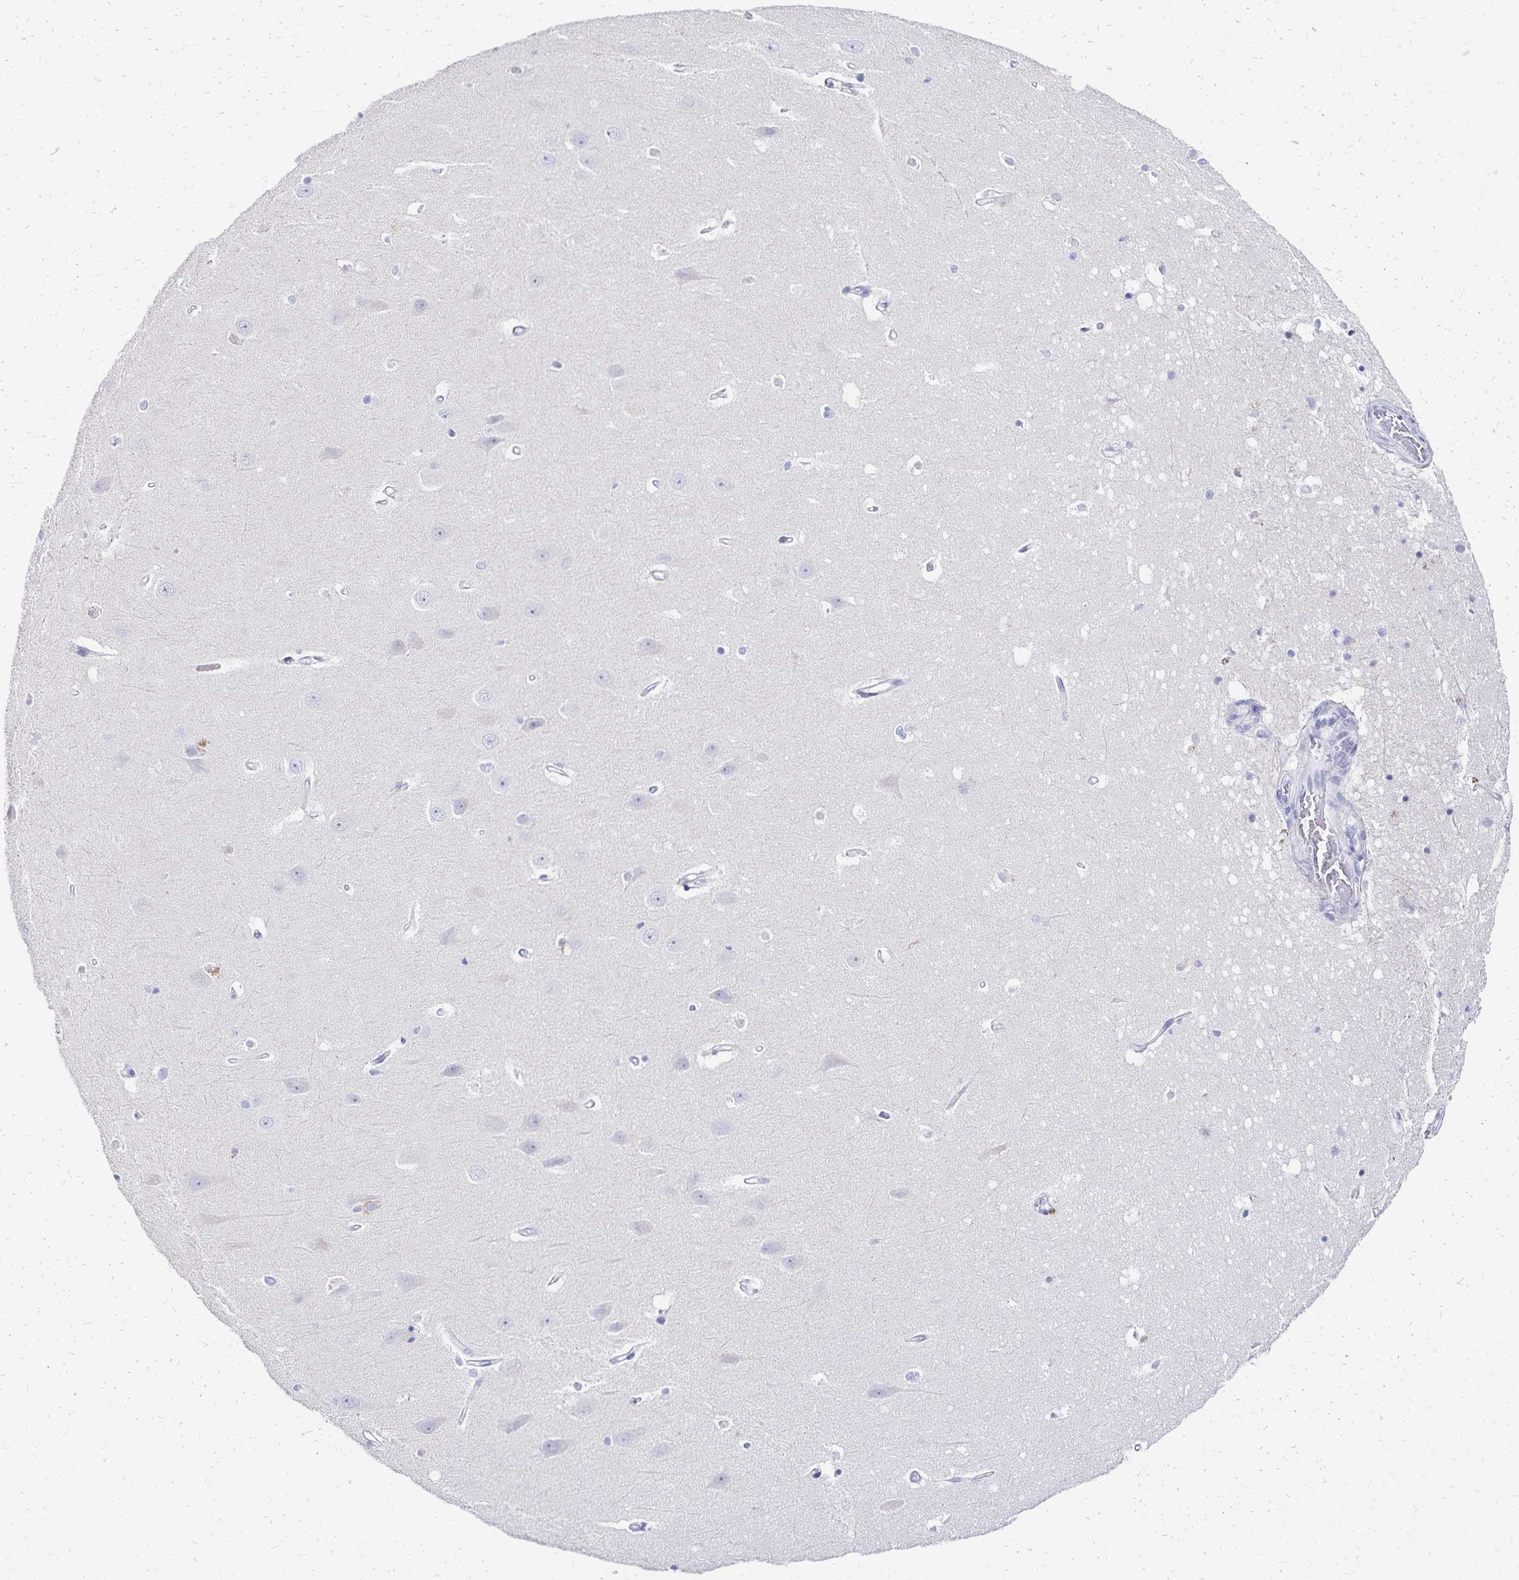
{"staining": {"intensity": "negative", "quantity": "none", "location": "none"}, "tissue": "hippocampus", "cell_type": "Glial cells", "image_type": "normal", "snomed": [{"axis": "morphology", "description": "Normal tissue, NOS"}, {"axis": "topography", "description": "Hippocampus"}], "caption": "The immunohistochemistry (IHC) histopathology image has no significant staining in glial cells of hippocampus.", "gene": "PAX5", "patient": {"sex": "male", "age": 63}}